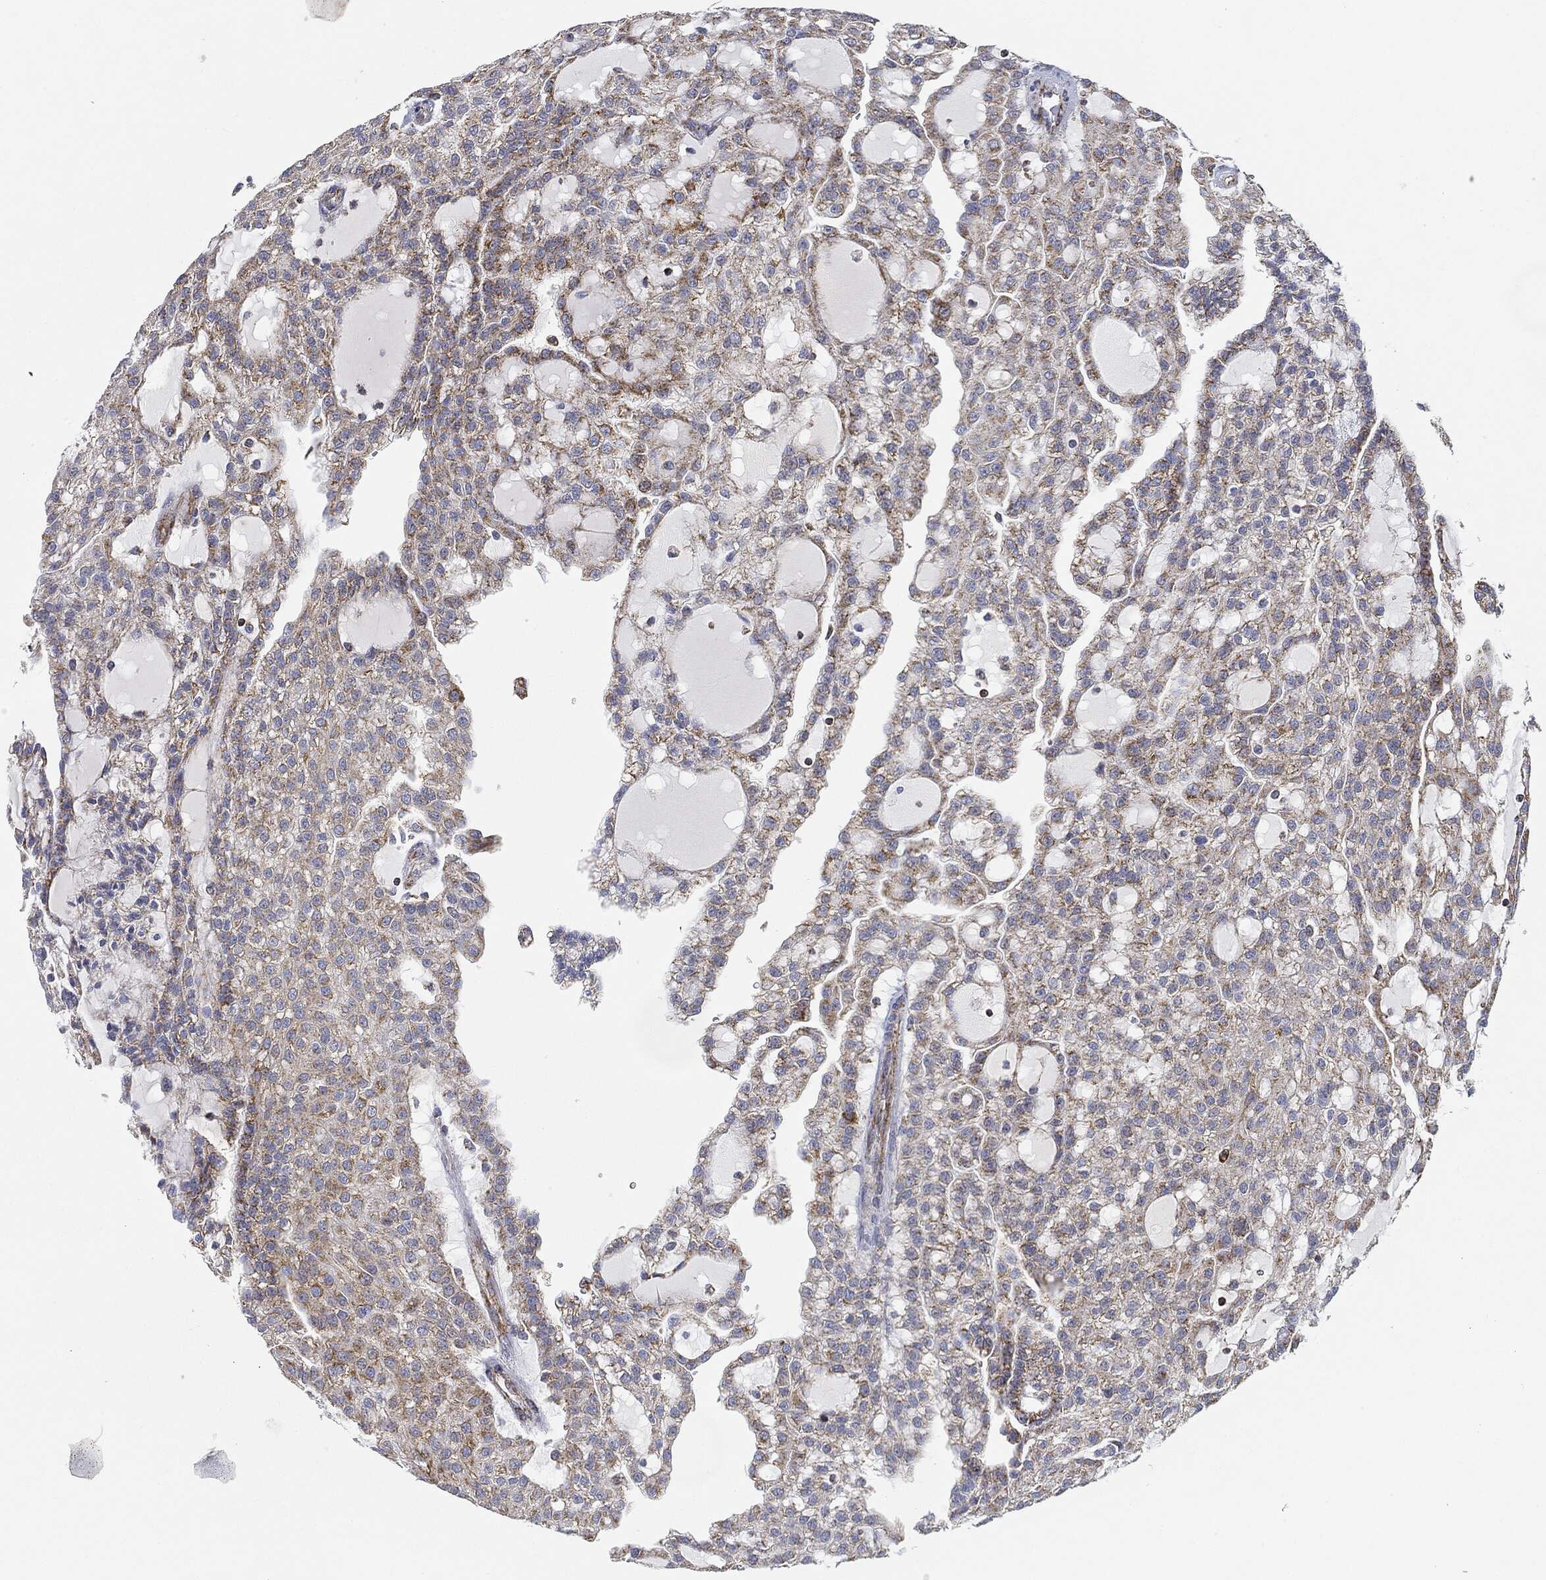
{"staining": {"intensity": "moderate", "quantity": ">75%", "location": "cytoplasmic/membranous"}, "tissue": "renal cancer", "cell_type": "Tumor cells", "image_type": "cancer", "snomed": [{"axis": "morphology", "description": "Adenocarcinoma, NOS"}, {"axis": "topography", "description": "Kidney"}], "caption": "DAB (3,3'-diaminobenzidine) immunohistochemical staining of renal cancer (adenocarcinoma) displays moderate cytoplasmic/membranous protein staining in approximately >75% of tumor cells.", "gene": "CAPN15", "patient": {"sex": "male", "age": 63}}